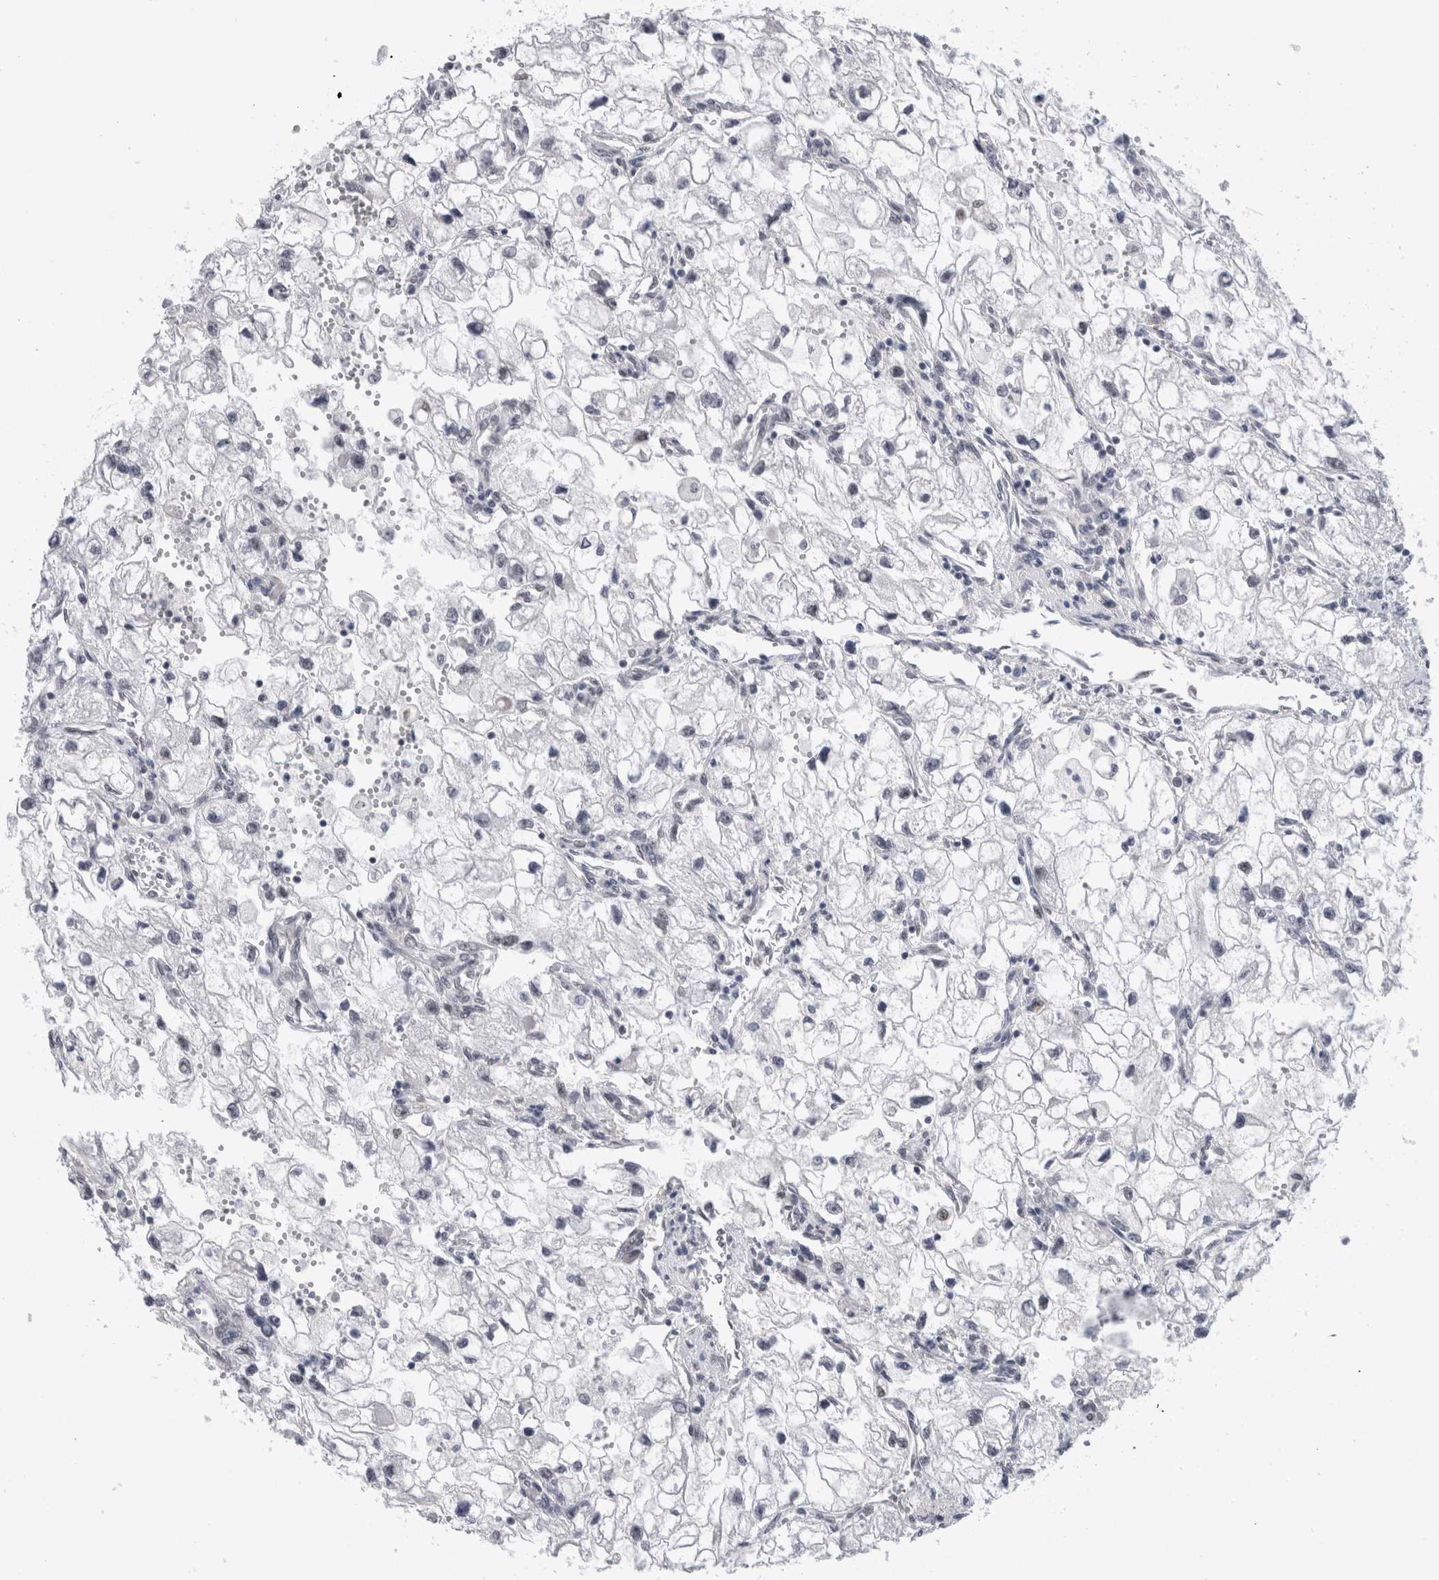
{"staining": {"intensity": "negative", "quantity": "none", "location": "none"}, "tissue": "renal cancer", "cell_type": "Tumor cells", "image_type": "cancer", "snomed": [{"axis": "morphology", "description": "Adenocarcinoma, NOS"}, {"axis": "topography", "description": "Kidney"}], "caption": "Histopathology image shows no protein staining in tumor cells of adenocarcinoma (renal) tissue.", "gene": "API5", "patient": {"sex": "female", "age": 70}}